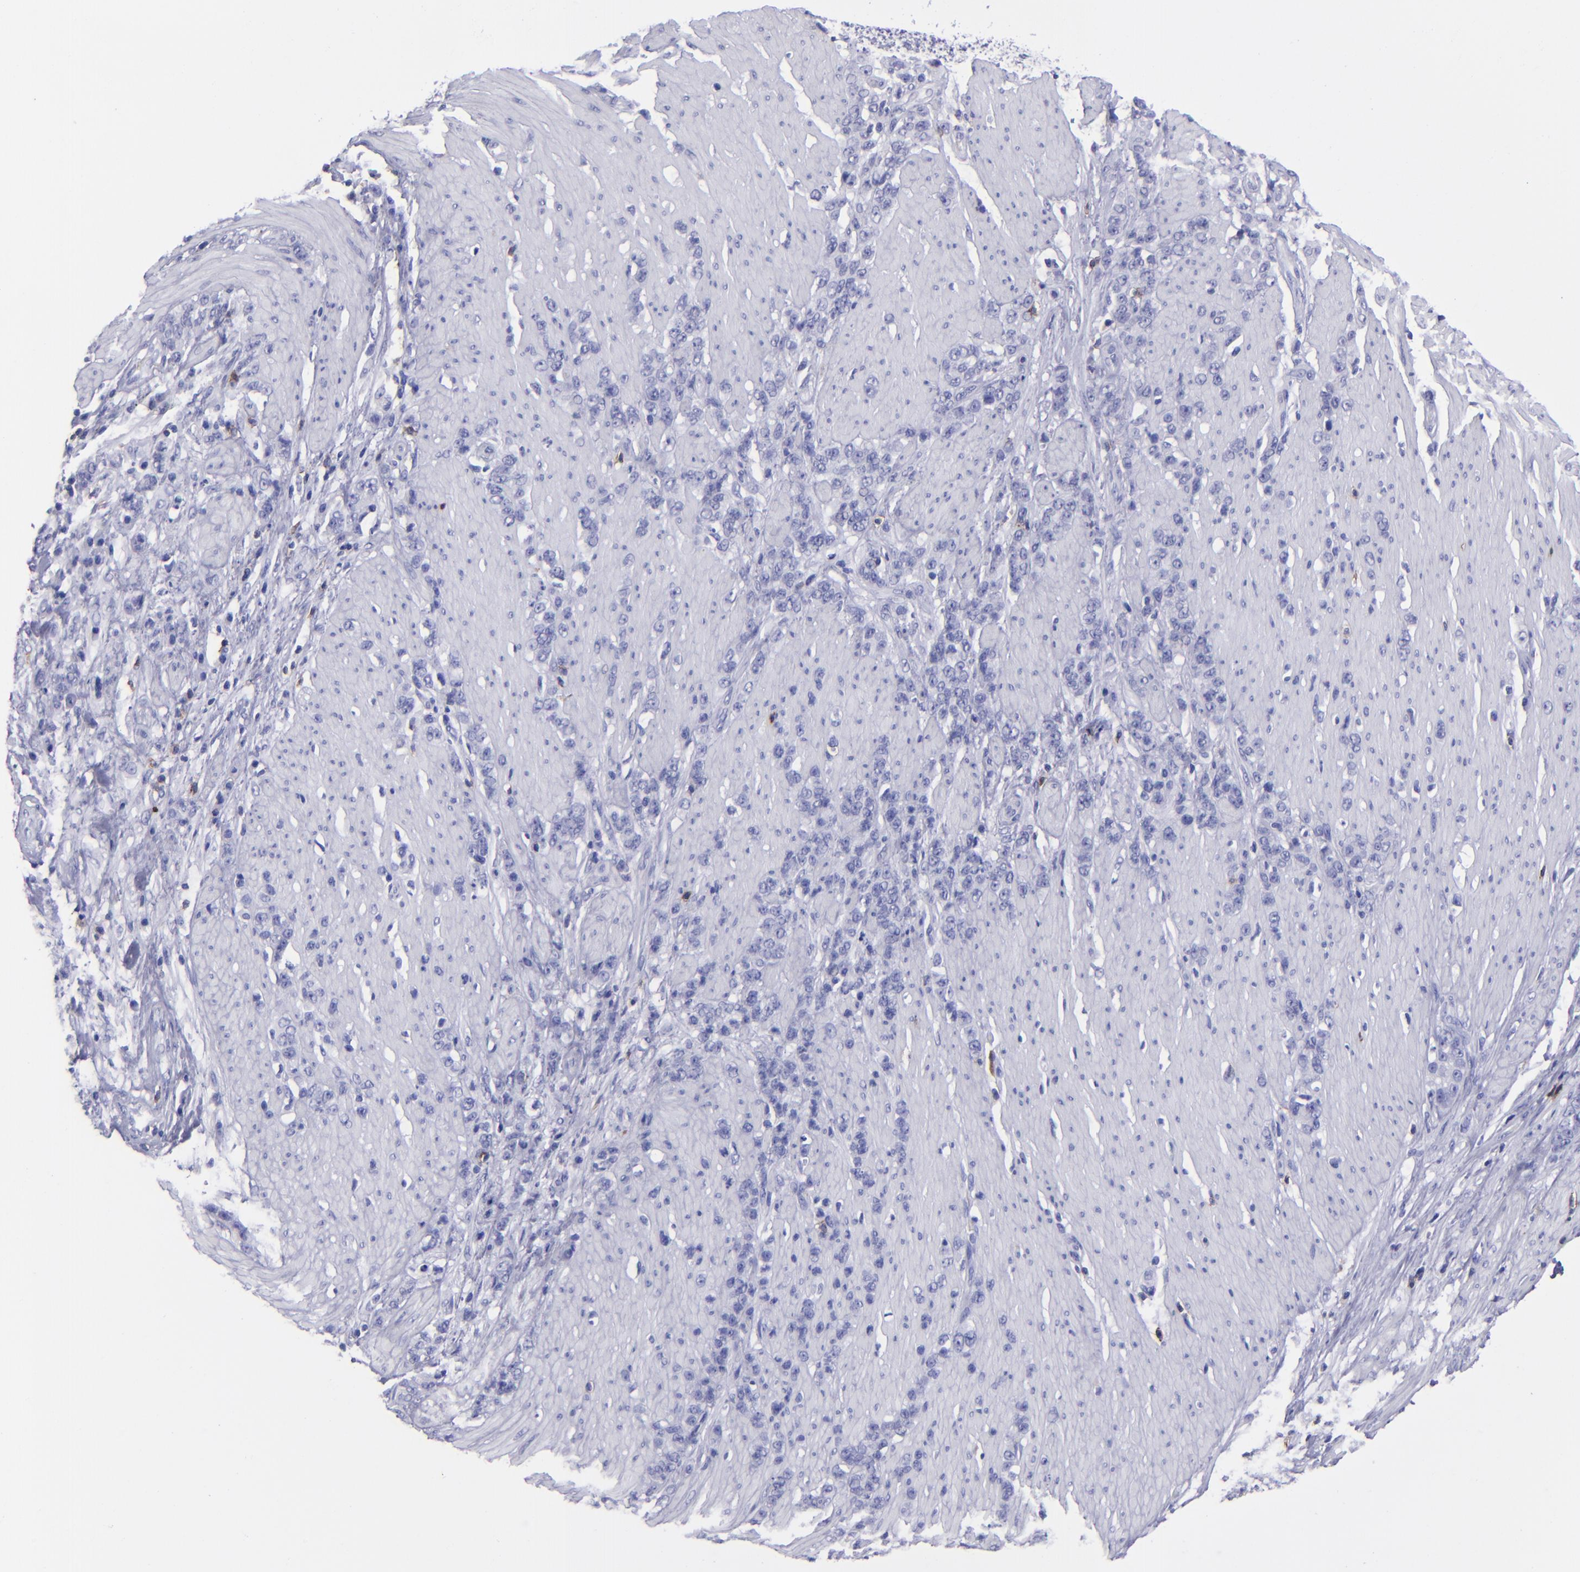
{"staining": {"intensity": "negative", "quantity": "none", "location": "none"}, "tissue": "stomach cancer", "cell_type": "Tumor cells", "image_type": "cancer", "snomed": [{"axis": "morphology", "description": "Adenocarcinoma, NOS"}, {"axis": "topography", "description": "Stomach, lower"}], "caption": "There is no significant positivity in tumor cells of stomach adenocarcinoma. Nuclei are stained in blue.", "gene": "CD6", "patient": {"sex": "male", "age": 88}}